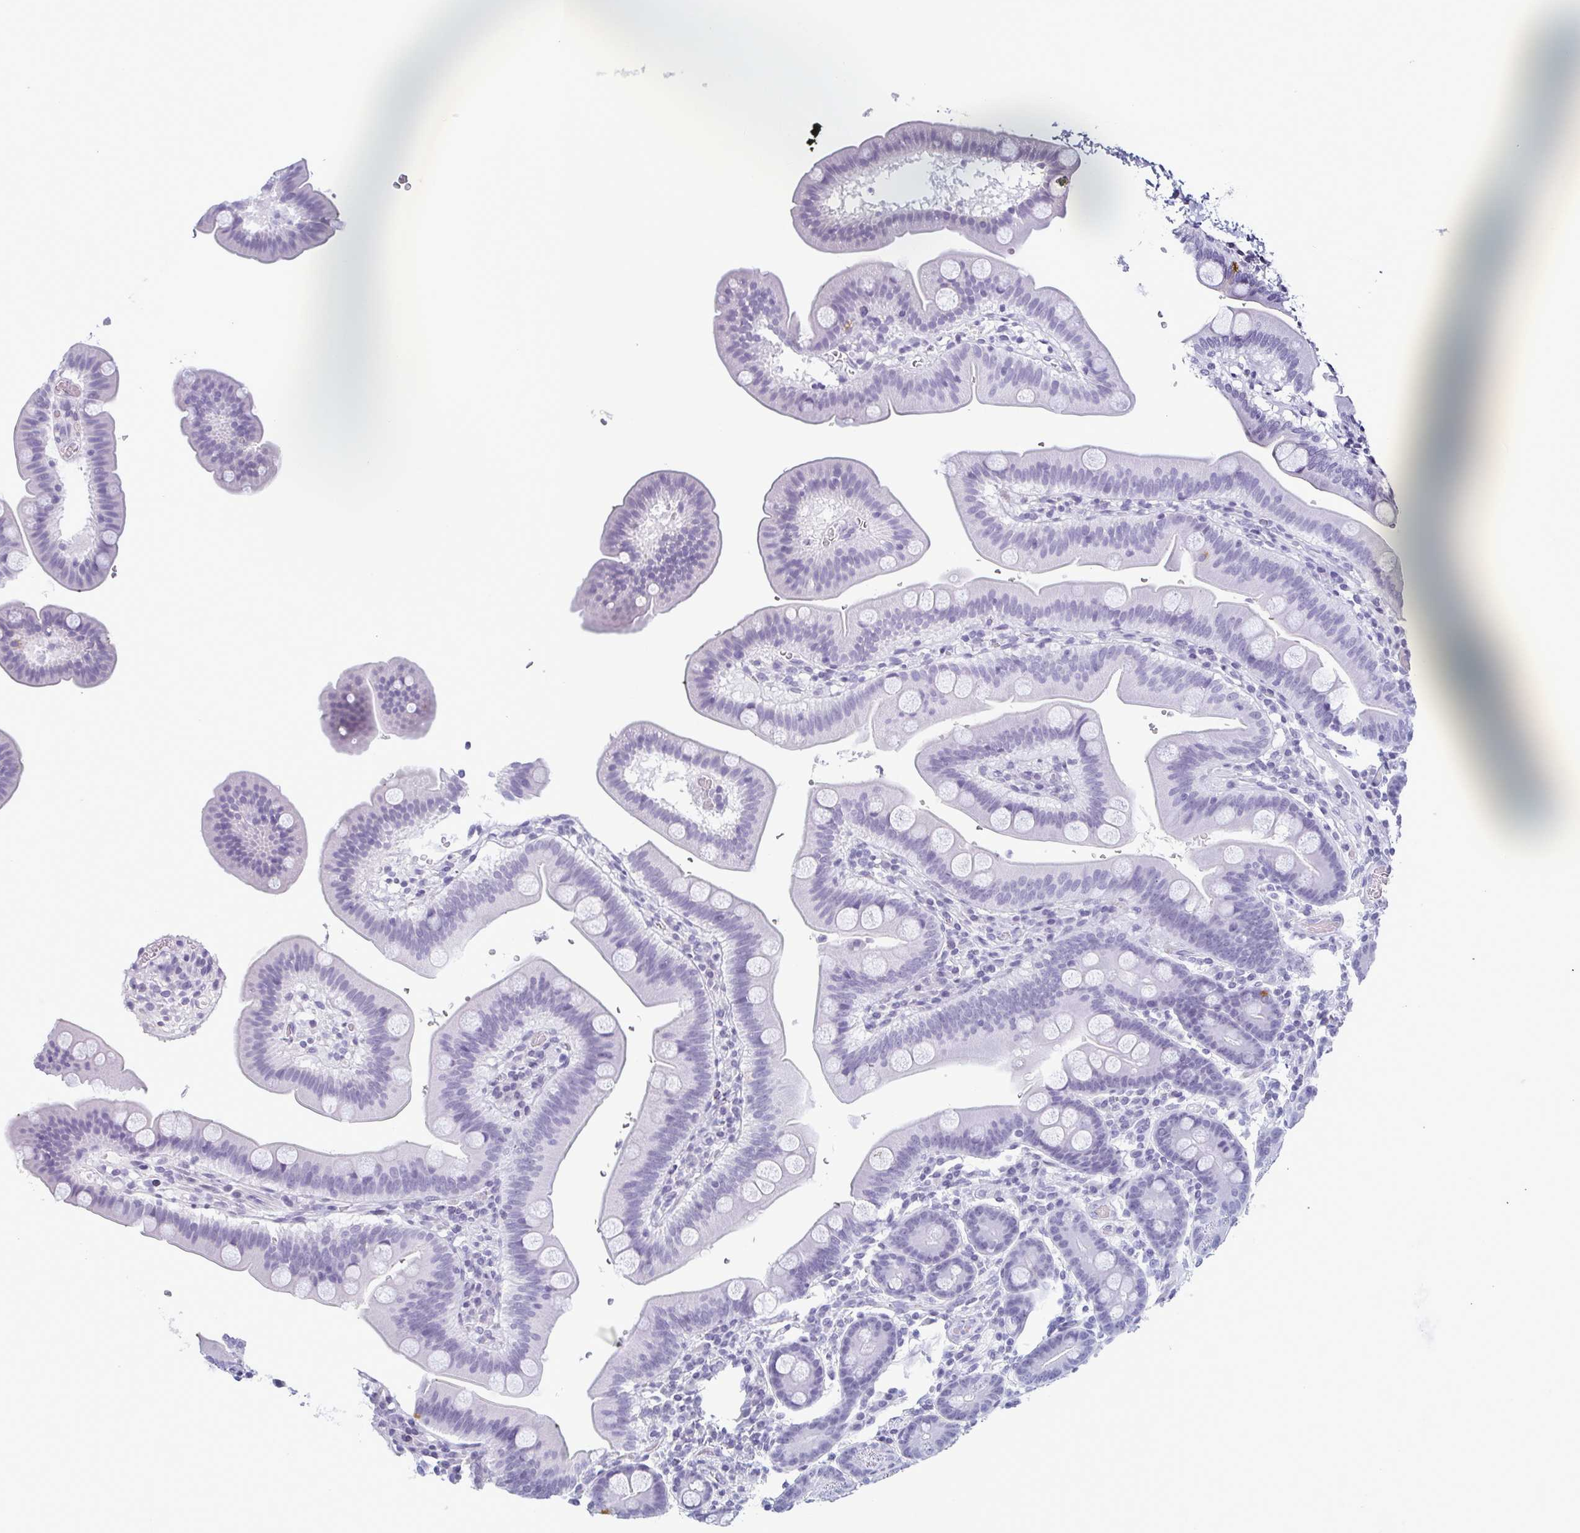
{"staining": {"intensity": "negative", "quantity": "none", "location": "none"}, "tissue": "duodenum", "cell_type": "Glandular cells", "image_type": "normal", "snomed": [{"axis": "morphology", "description": "Normal tissue, NOS"}, {"axis": "topography", "description": "Pancreas"}, {"axis": "topography", "description": "Duodenum"}], "caption": "Glandular cells show no significant protein expression in unremarkable duodenum.", "gene": "ECM1", "patient": {"sex": "male", "age": 59}}